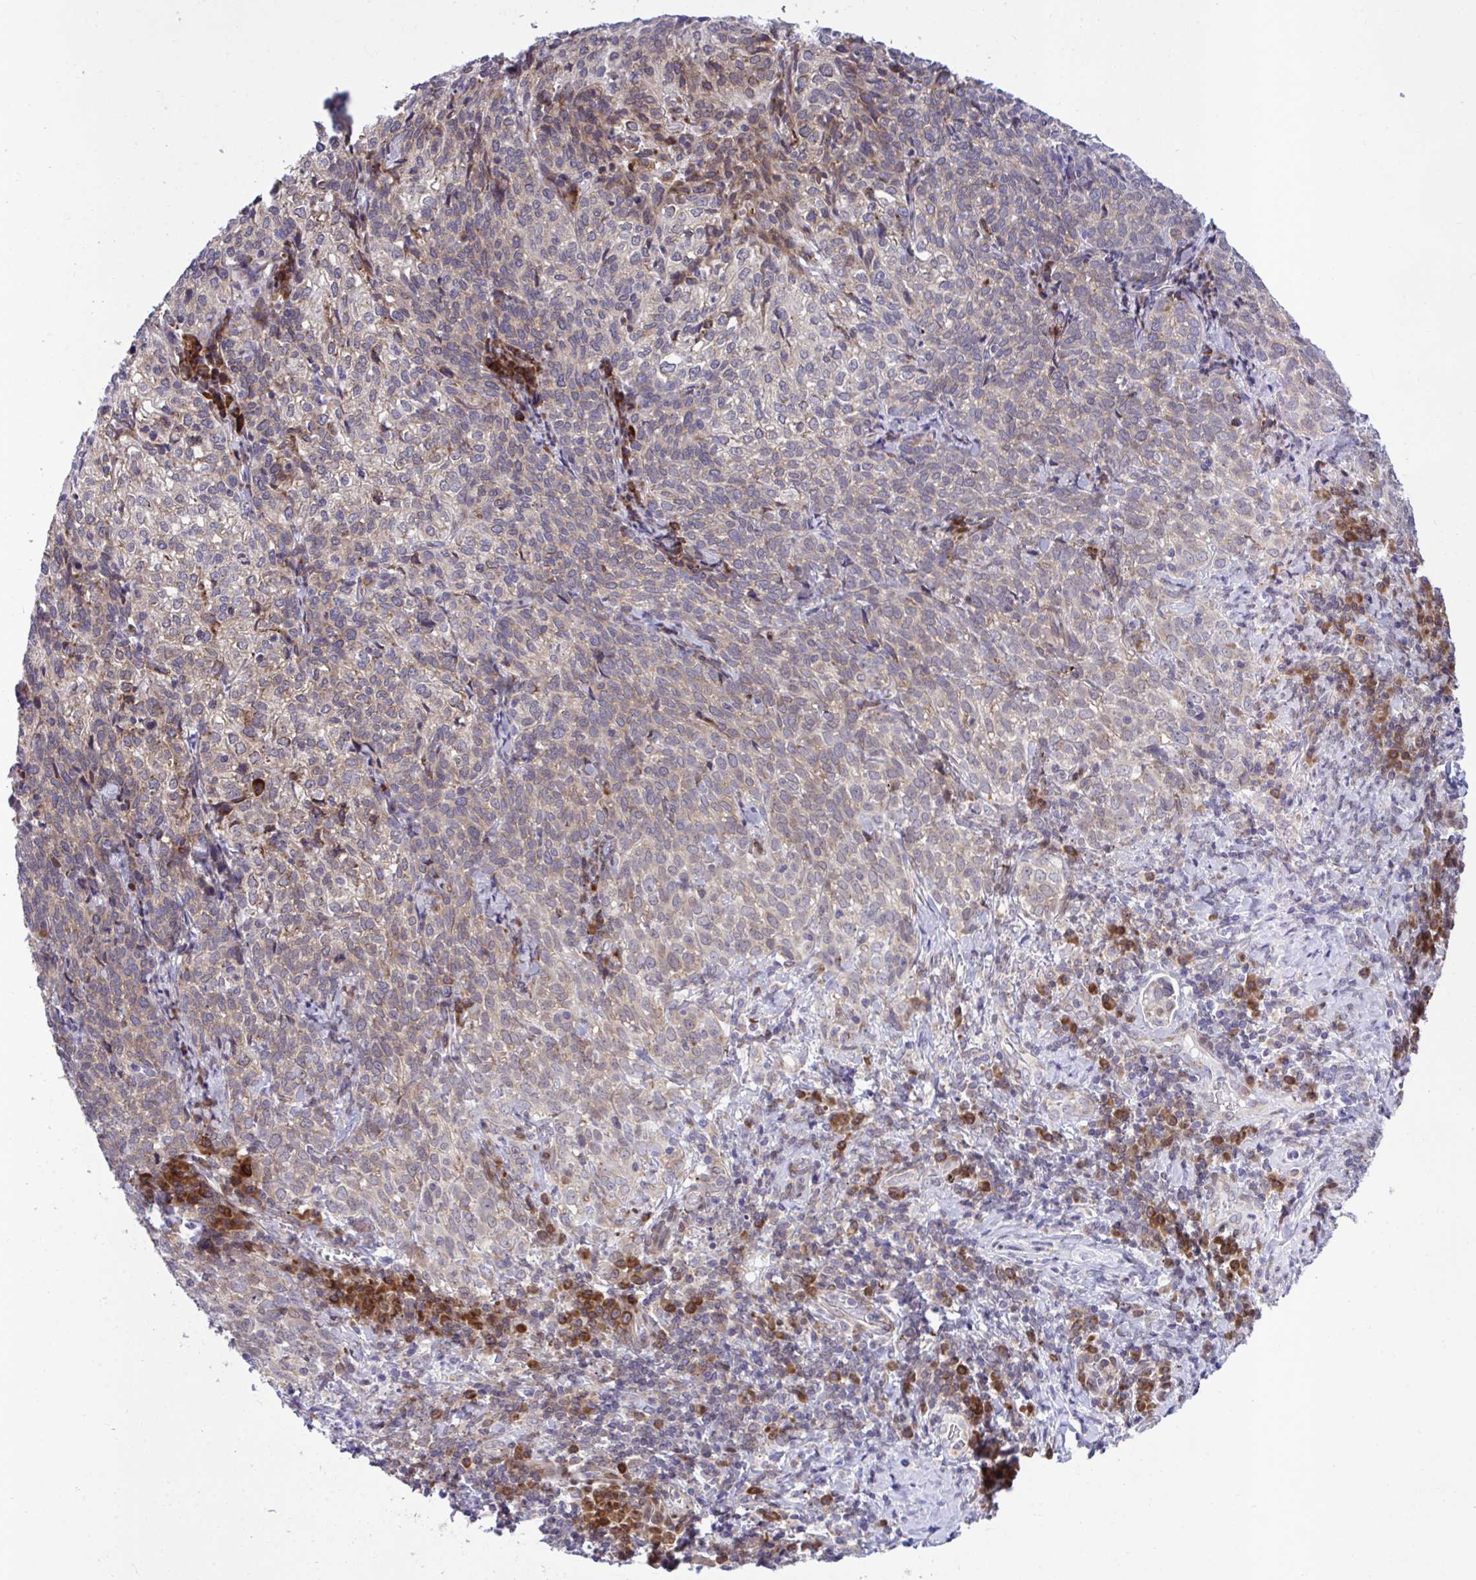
{"staining": {"intensity": "moderate", "quantity": "<25%", "location": "cytoplasmic/membranous"}, "tissue": "cervical cancer", "cell_type": "Tumor cells", "image_type": "cancer", "snomed": [{"axis": "morphology", "description": "Normal tissue, NOS"}, {"axis": "morphology", "description": "Squamous cell carcinoma, NOS"}, {"axis": "topography", "description": "Vagina"}, {"axis": "topography", "description": "Cervix"}], "caption": "IHC of cervical squamous cell carcinoma reveals low levels of moderate cytoplasmic/membranous expression in approximately <25% of tumor cells.", "gene": "RPS15", "patient": {"sex": "female", "age": 45}}